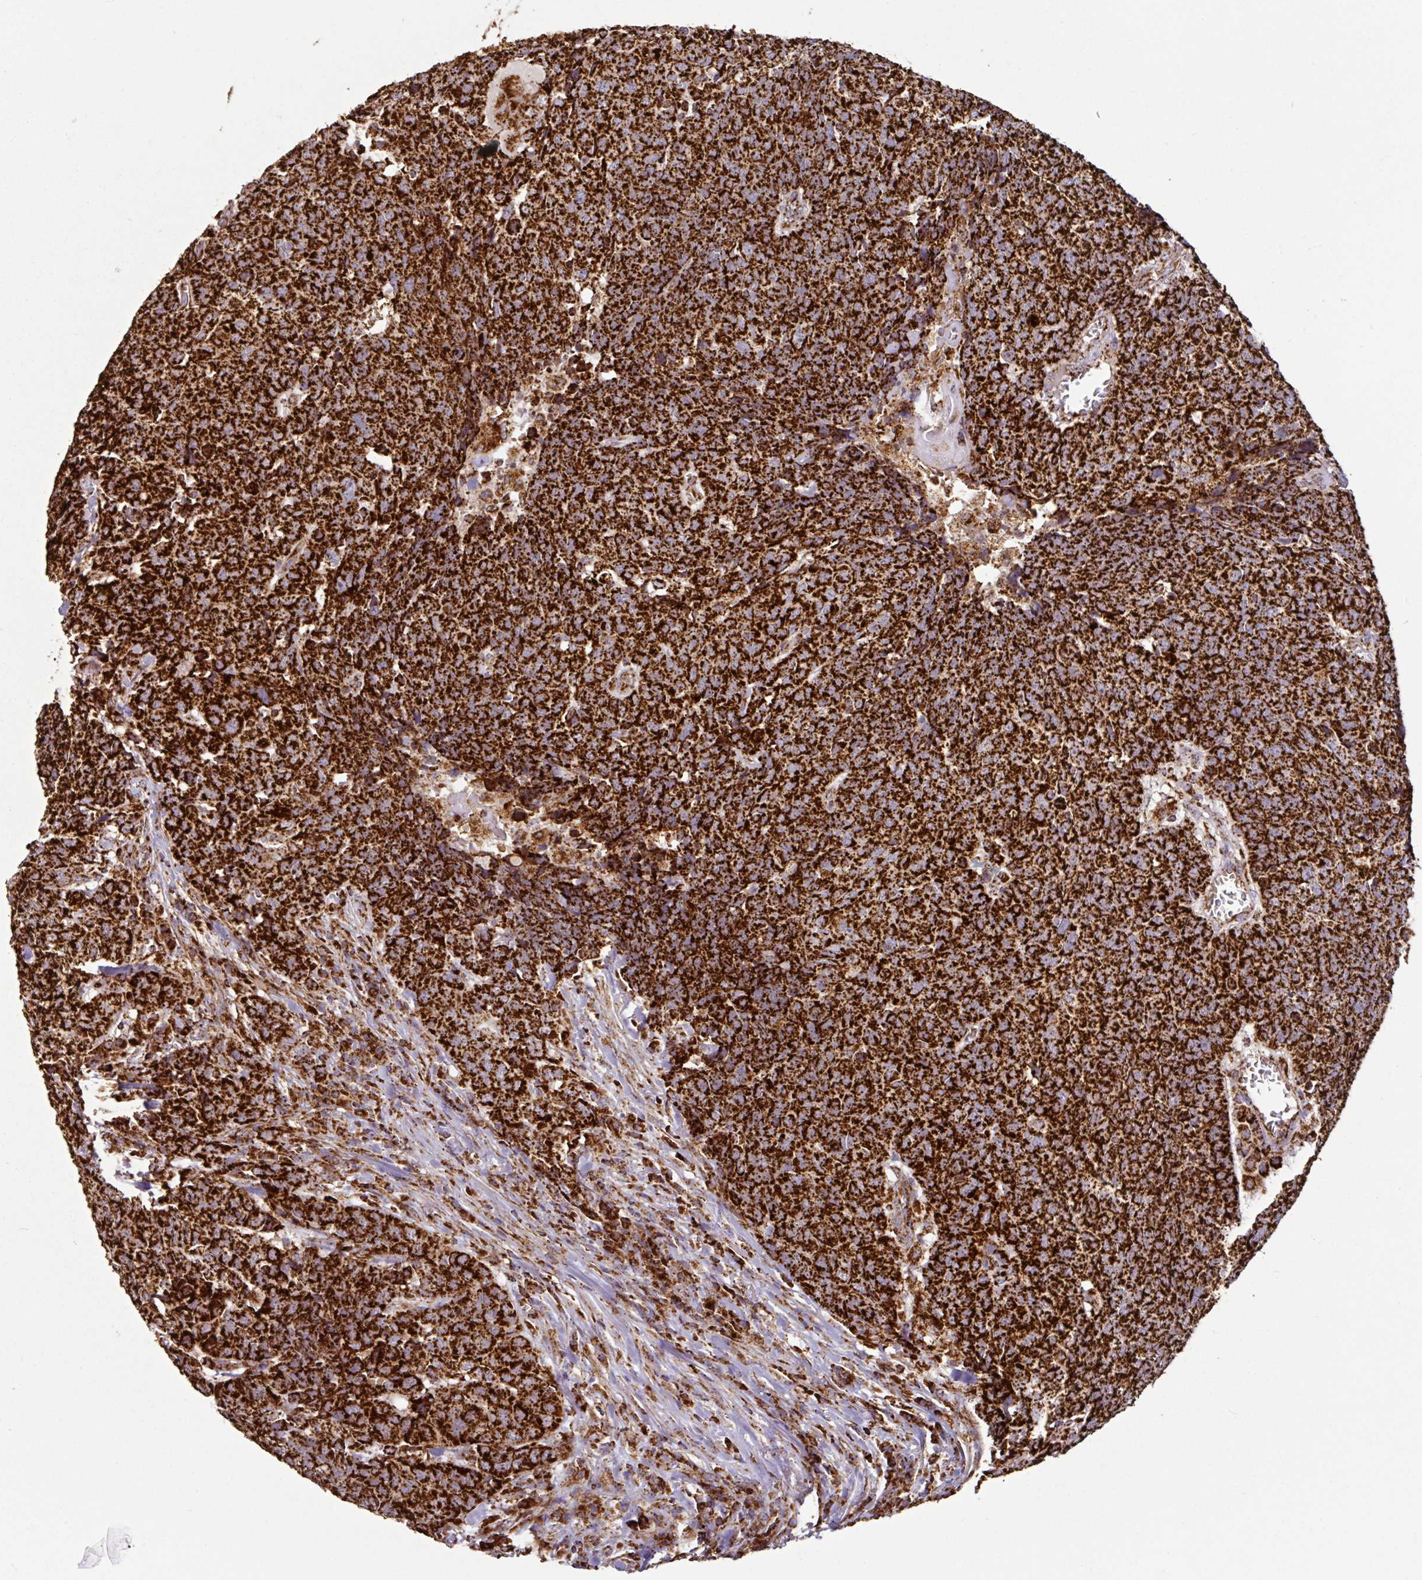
{"staining": {"intensity": "strong", "quantity": ">75%", "location": "cytoplasmic/membranous"}, "tissue": "head and neck cancer", "cell_type": "Tumor cells", "image_type": "cancer", "snomed": [{"axis": "morphology", "description": "Squamous cell carcinoma, NOS"}, {"axis": "topography", "description": "Head-Neck"}], "caption": "Head and neck cancer (squamous cell carcinoma) was stained to show a protein in brown. There is high levels of strong cytoplasmic/membranous staining in about >75% of tumor cells.", "gene": "TRAP1", "patient": {"sex": "male", "age": 66}}